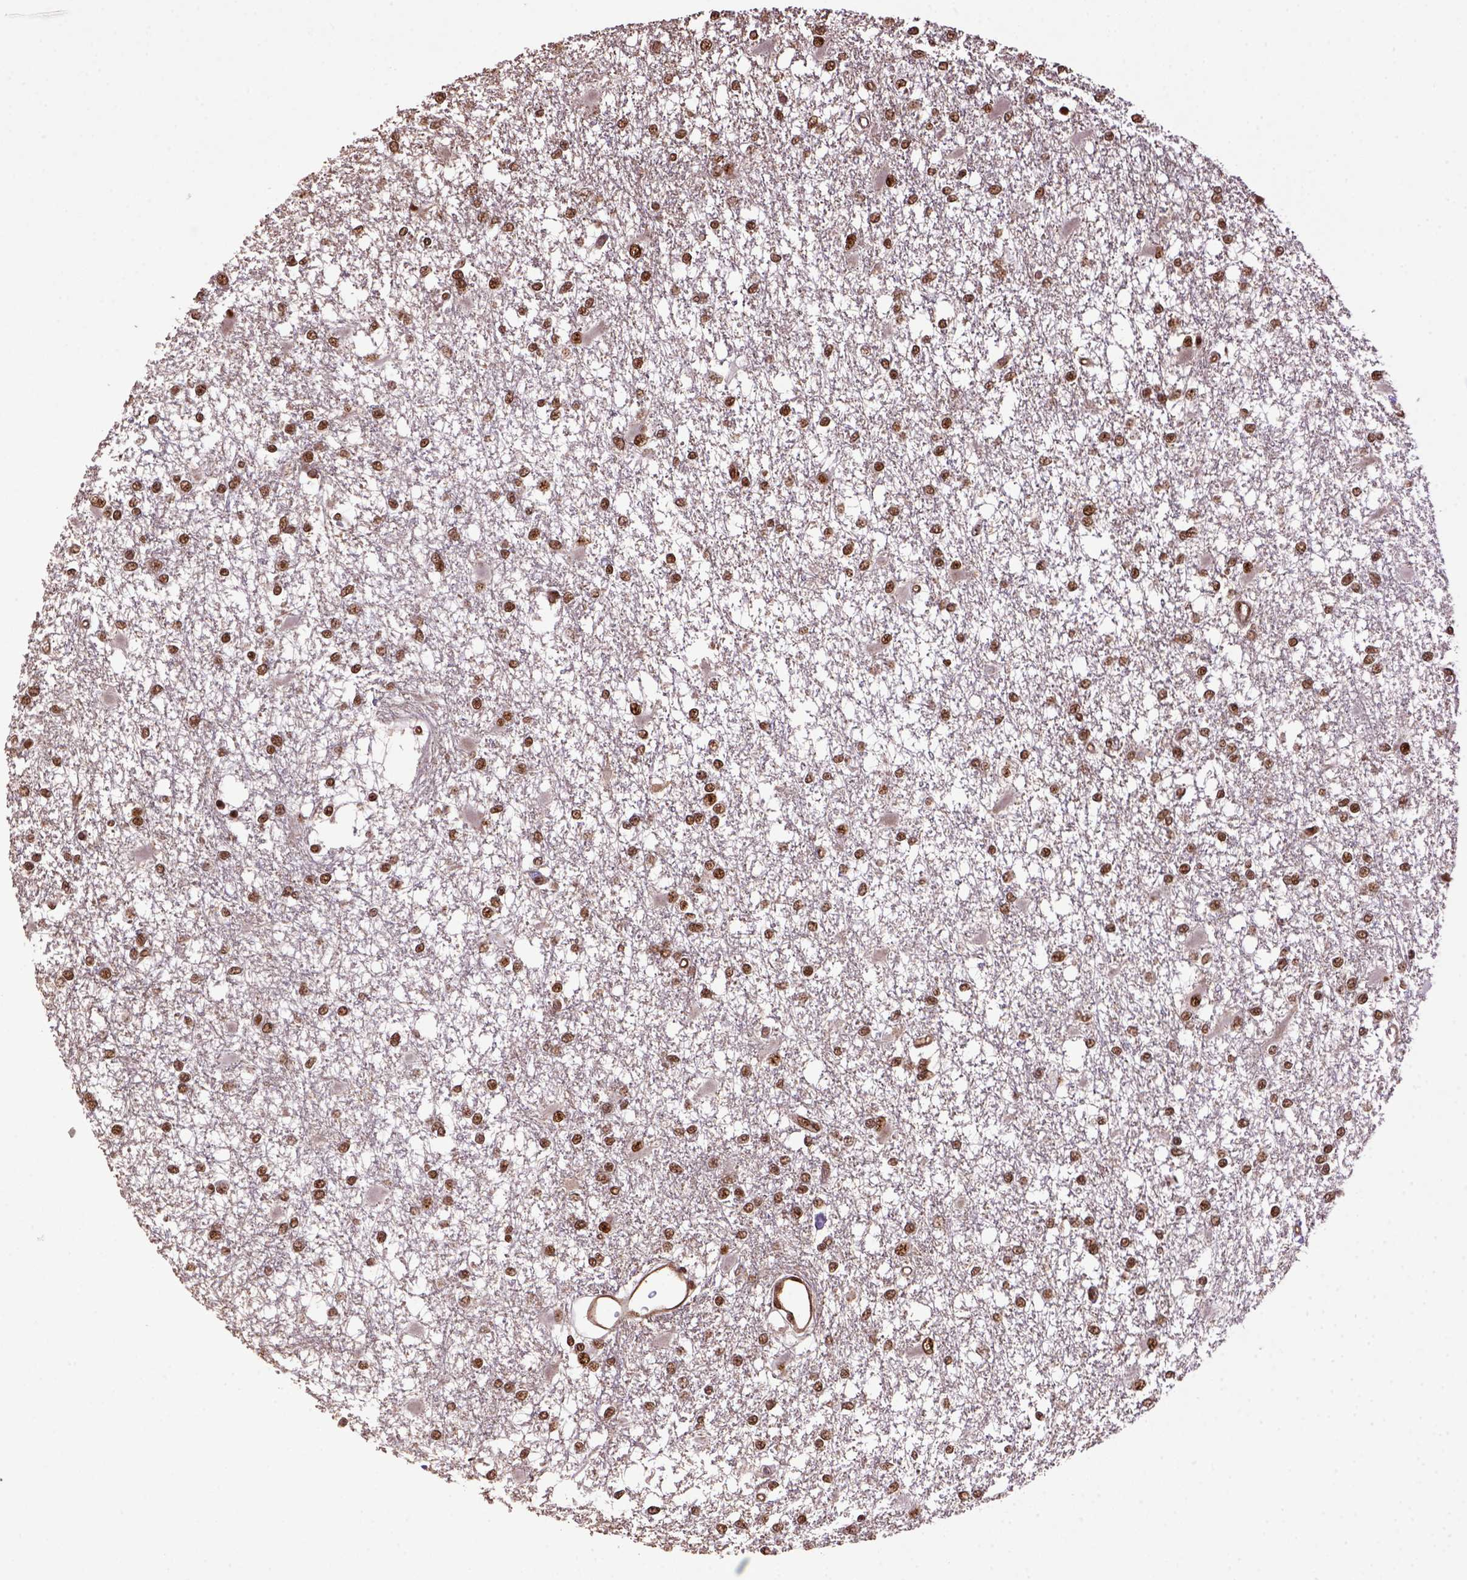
{"staining": {"intensity": "strong", "quantity": ">75%", "location": "nuclear"}, "tissue": "glioma", "cell_type": "Tumor cells", "image_type": "cancer", "snomed": [{"axis": "morphology", "description": "Glioma, malignant, High grade"}, {"axis": "topography", "description": "Cerebral cortex"}], "caption": "High-magnification brightfield microscopy of malignant glioma (high-grade) stained with DAB (brown) and counterstained with hematoxylin (blue). tumor cells exhibit strong nuclear expression is seen in about>75% of cells.", "gene": "PPIG", "patient": {"sex": "male", "age": 79}}